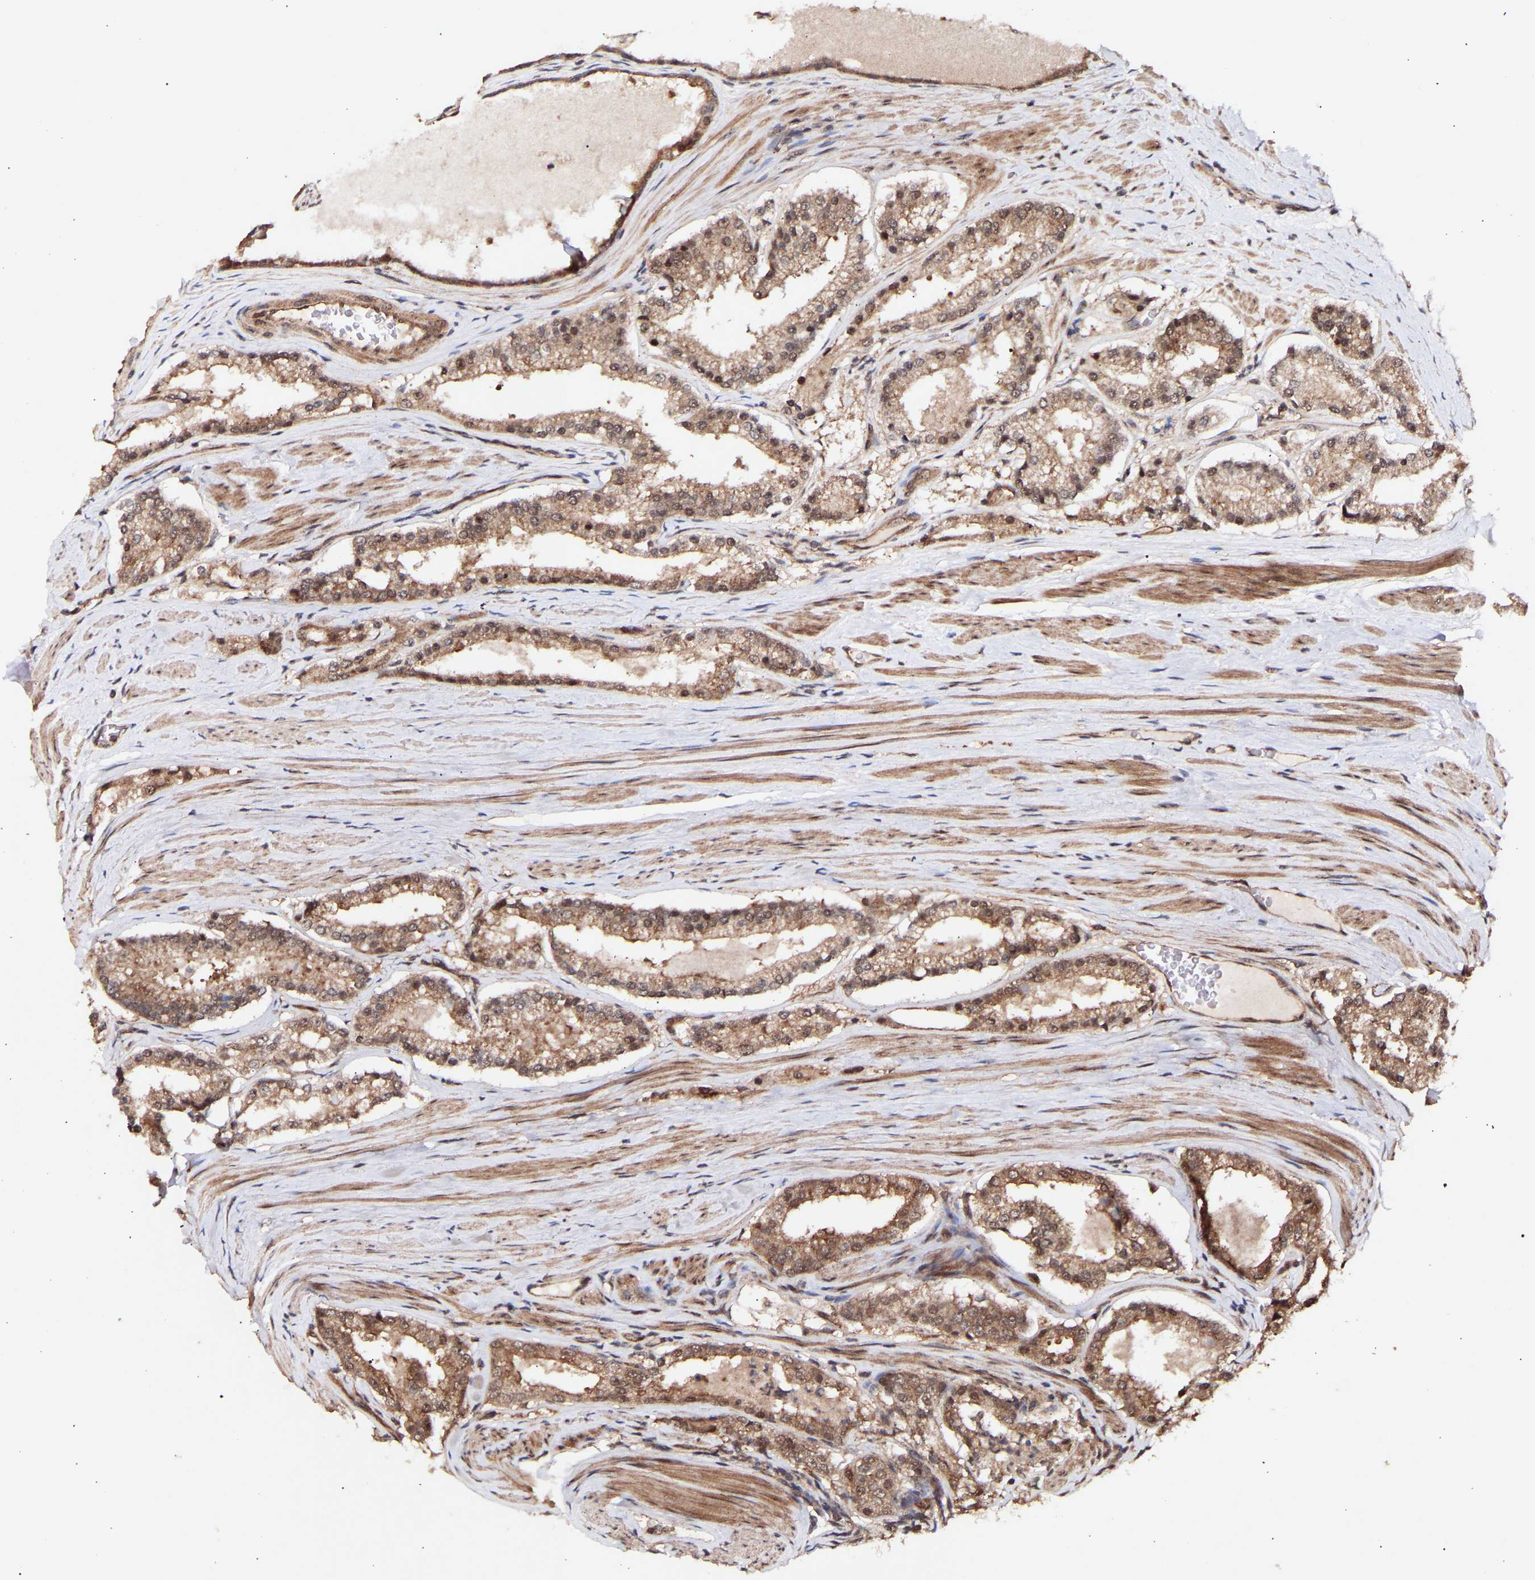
{"staining": {"intensity": "moderate", "quantity": ">75%", "location": "cytoplasmic/membranous"}, "tissue": "prostate cancer", "cell_type": "Tumor cells", "image_type": "cancer", "snomed": [{"axis": "morphology", "description": "Adenocarcinoma, Low grade"}, {"axis": "topography", "description": "Prostate"}], "caption": "Approximately >75% of tumor cells in prostate cancer (low-grade adenocarcinoma) demonstrate moderate cytoplasmic/membranous protein positivity as visualized by brown immunohistochemical staining.", "gene": "PDLIM5", "patient": {"sex": "male", "age": 63}}